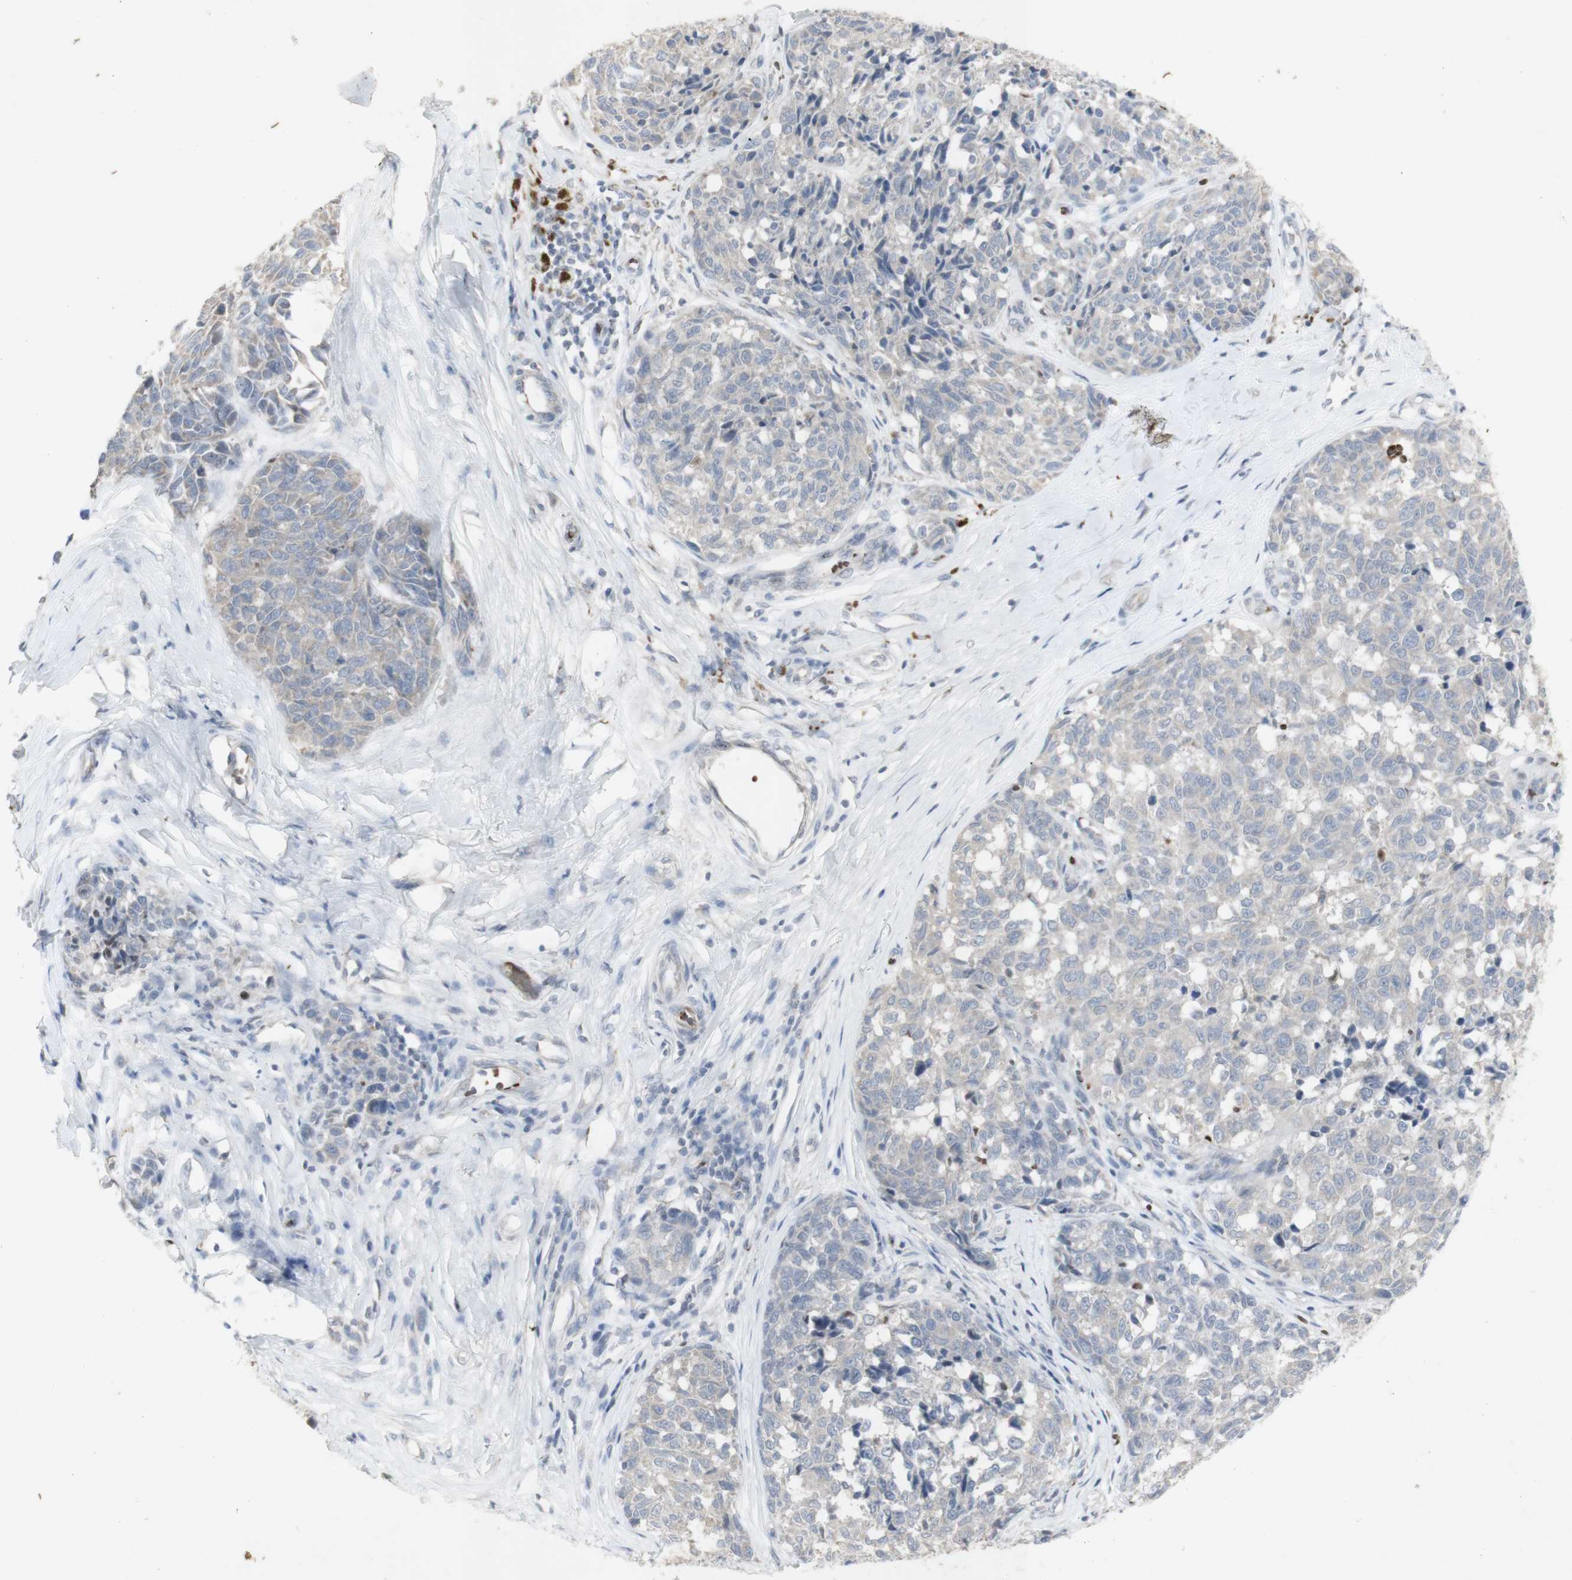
{"staining": {"intensity": "weak", "quantity": ">75%", "location": "cytoplasmic/membranous"}, "tissue": "melanoma", "cell_type": "Tumor cells", "image_type": "cancer", "snomed": [{"axis": "morphology", "description": "Malignant melanoma, NOS"}, {"axis": "topography", "description": "Skin"}], "caption": "Approximately >75% of tumor cells in human melanoma demonstrate weak cytoplasmic/membranous protein staining as visualized by brown immunohistochemical staining.", "gene": "INS", "patient": {"sex": "female", "age": 64}}